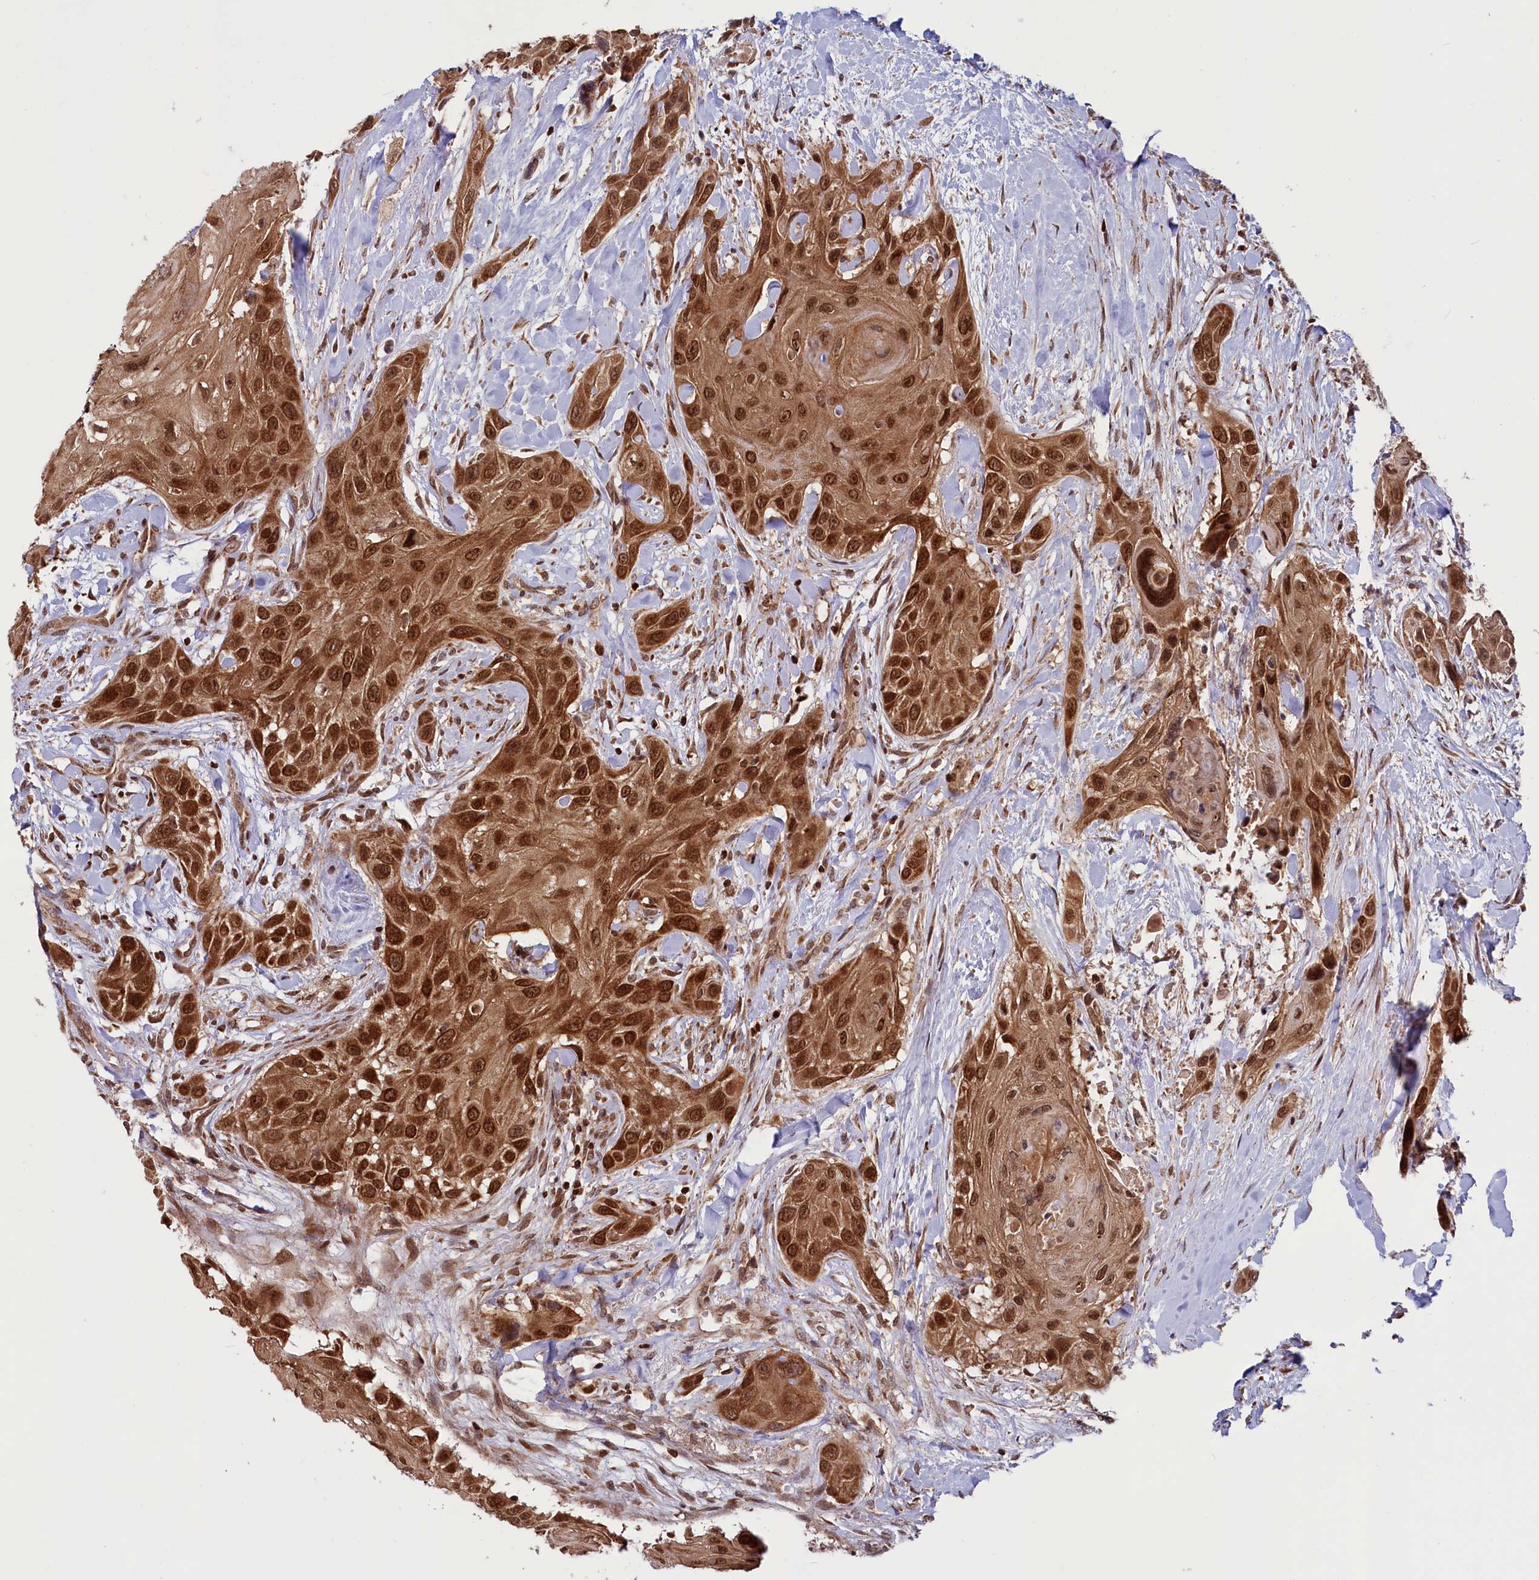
{"staining": {"intensity": "strong", "quantity": ">75%", "location": "cytoplasmic/membranous,nuclear"}, "tissue": "head and neck cancer", "cell_type": "Tumor cells", "image_type": "cancer", "snomed": [{"axis": "morphology", "description": "Squamous cell carcinoma, NOS"}, {"axis": "topography", "description": "Head-Neck"}], "caption": "The immunohistochemical stain shows strong cytoplasmic/membranous and nuclear expression in tumor cells of head and neck cancer tissue. Ihc stains the protein in brown and the nuclei are stained blue.", "gene": "PHC3", "patient": {"sex": "male", "age": 81}}